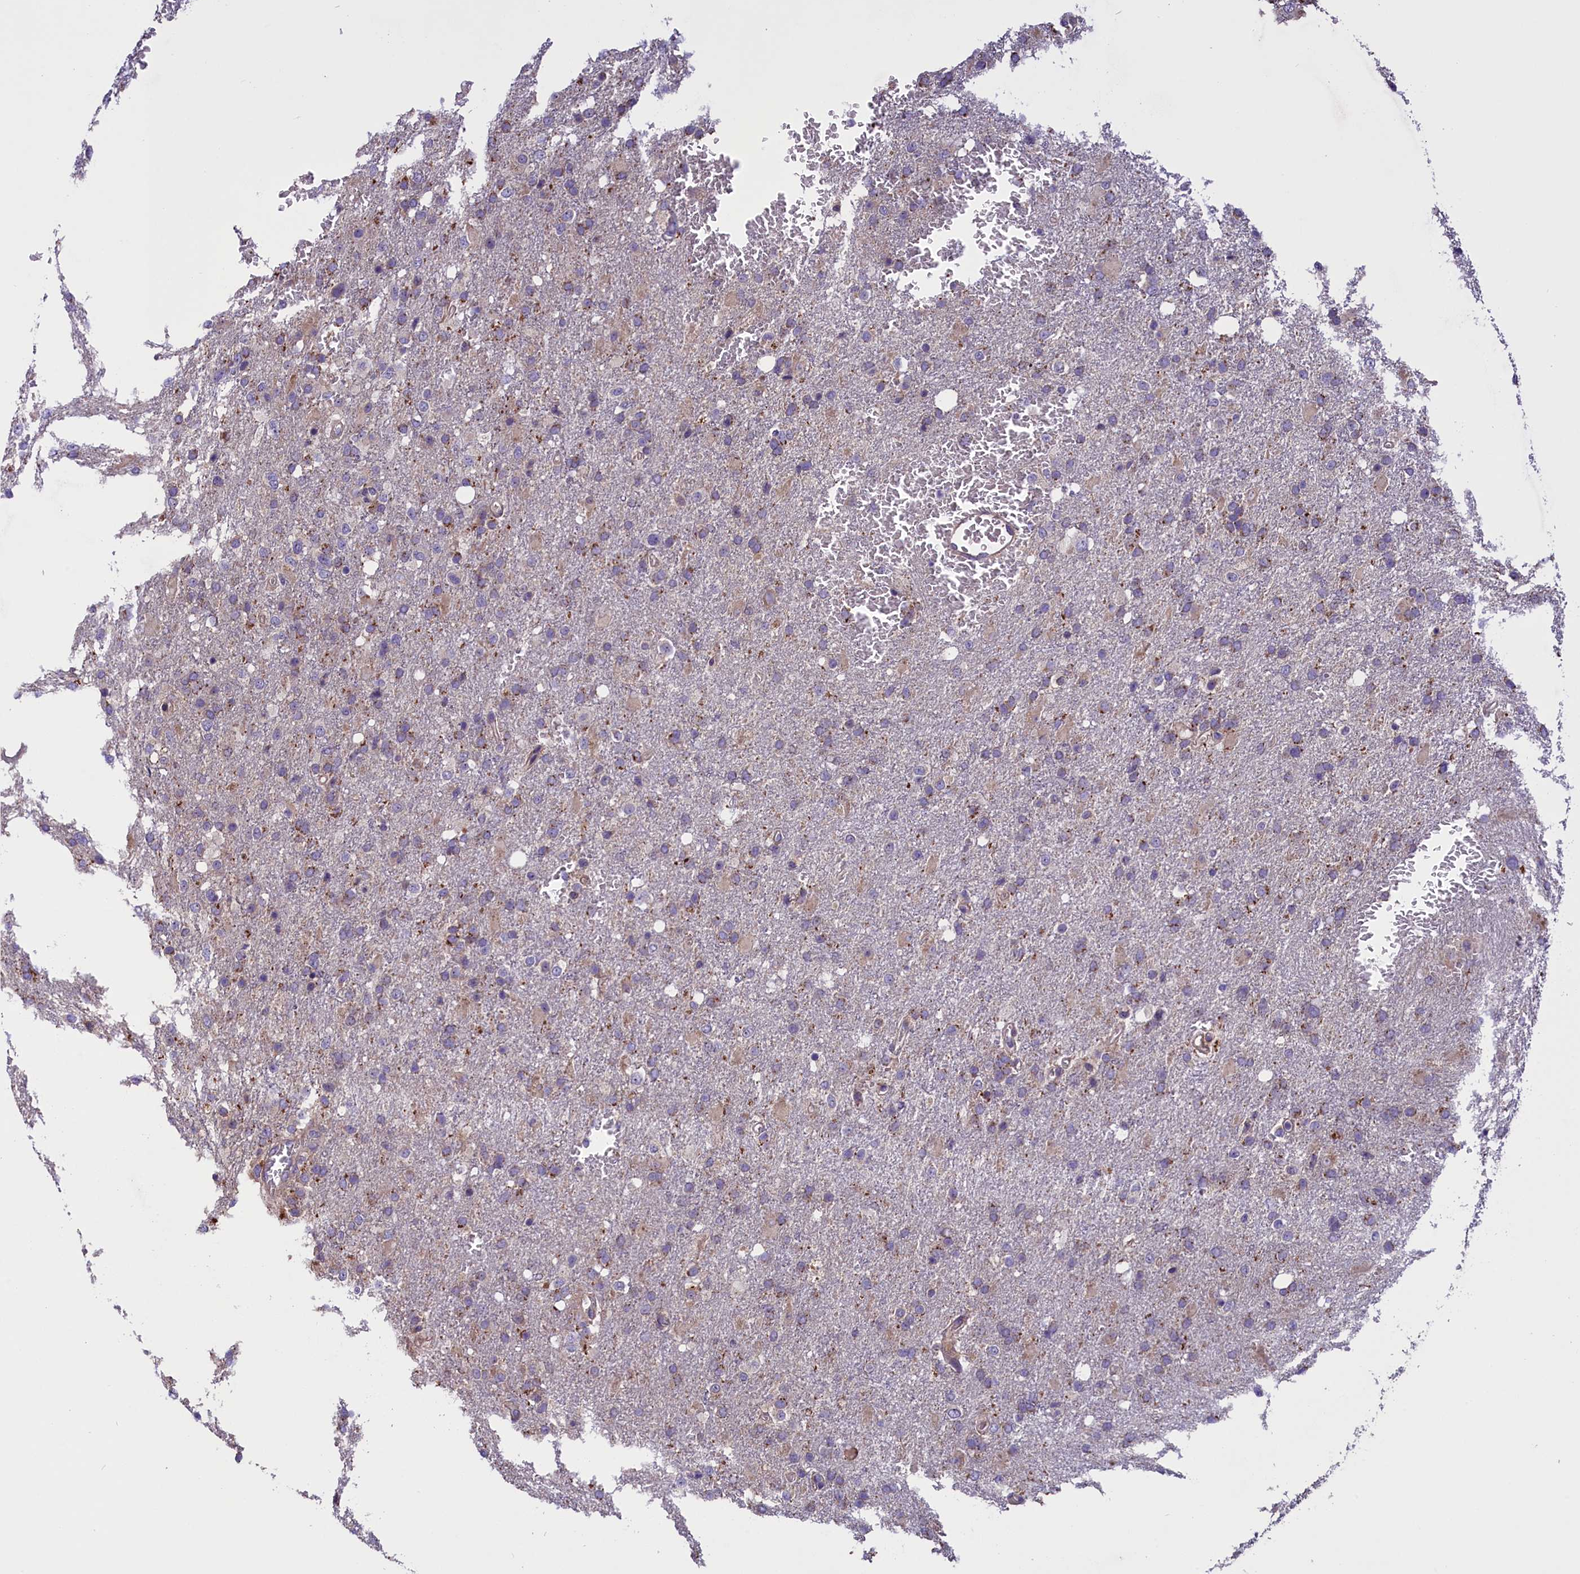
{"staining": {"intensity": "weak", "quantity": "<25%", "location": "cytoplasmic/membranous"}, "tissue": "glioma", "cell_type": "Tumor cells", "image_type": "cancer", "snomed": [{"axis": "morphology", "description": "Glioma, malignant, High grade"}, {"axis": "topography", "description": "Brain"}], "caption": "A histopathology image of human glioma is negative for staining in tumor cells.", "gene": "FRY", "patient": {"sex": "female", "age": 74}}